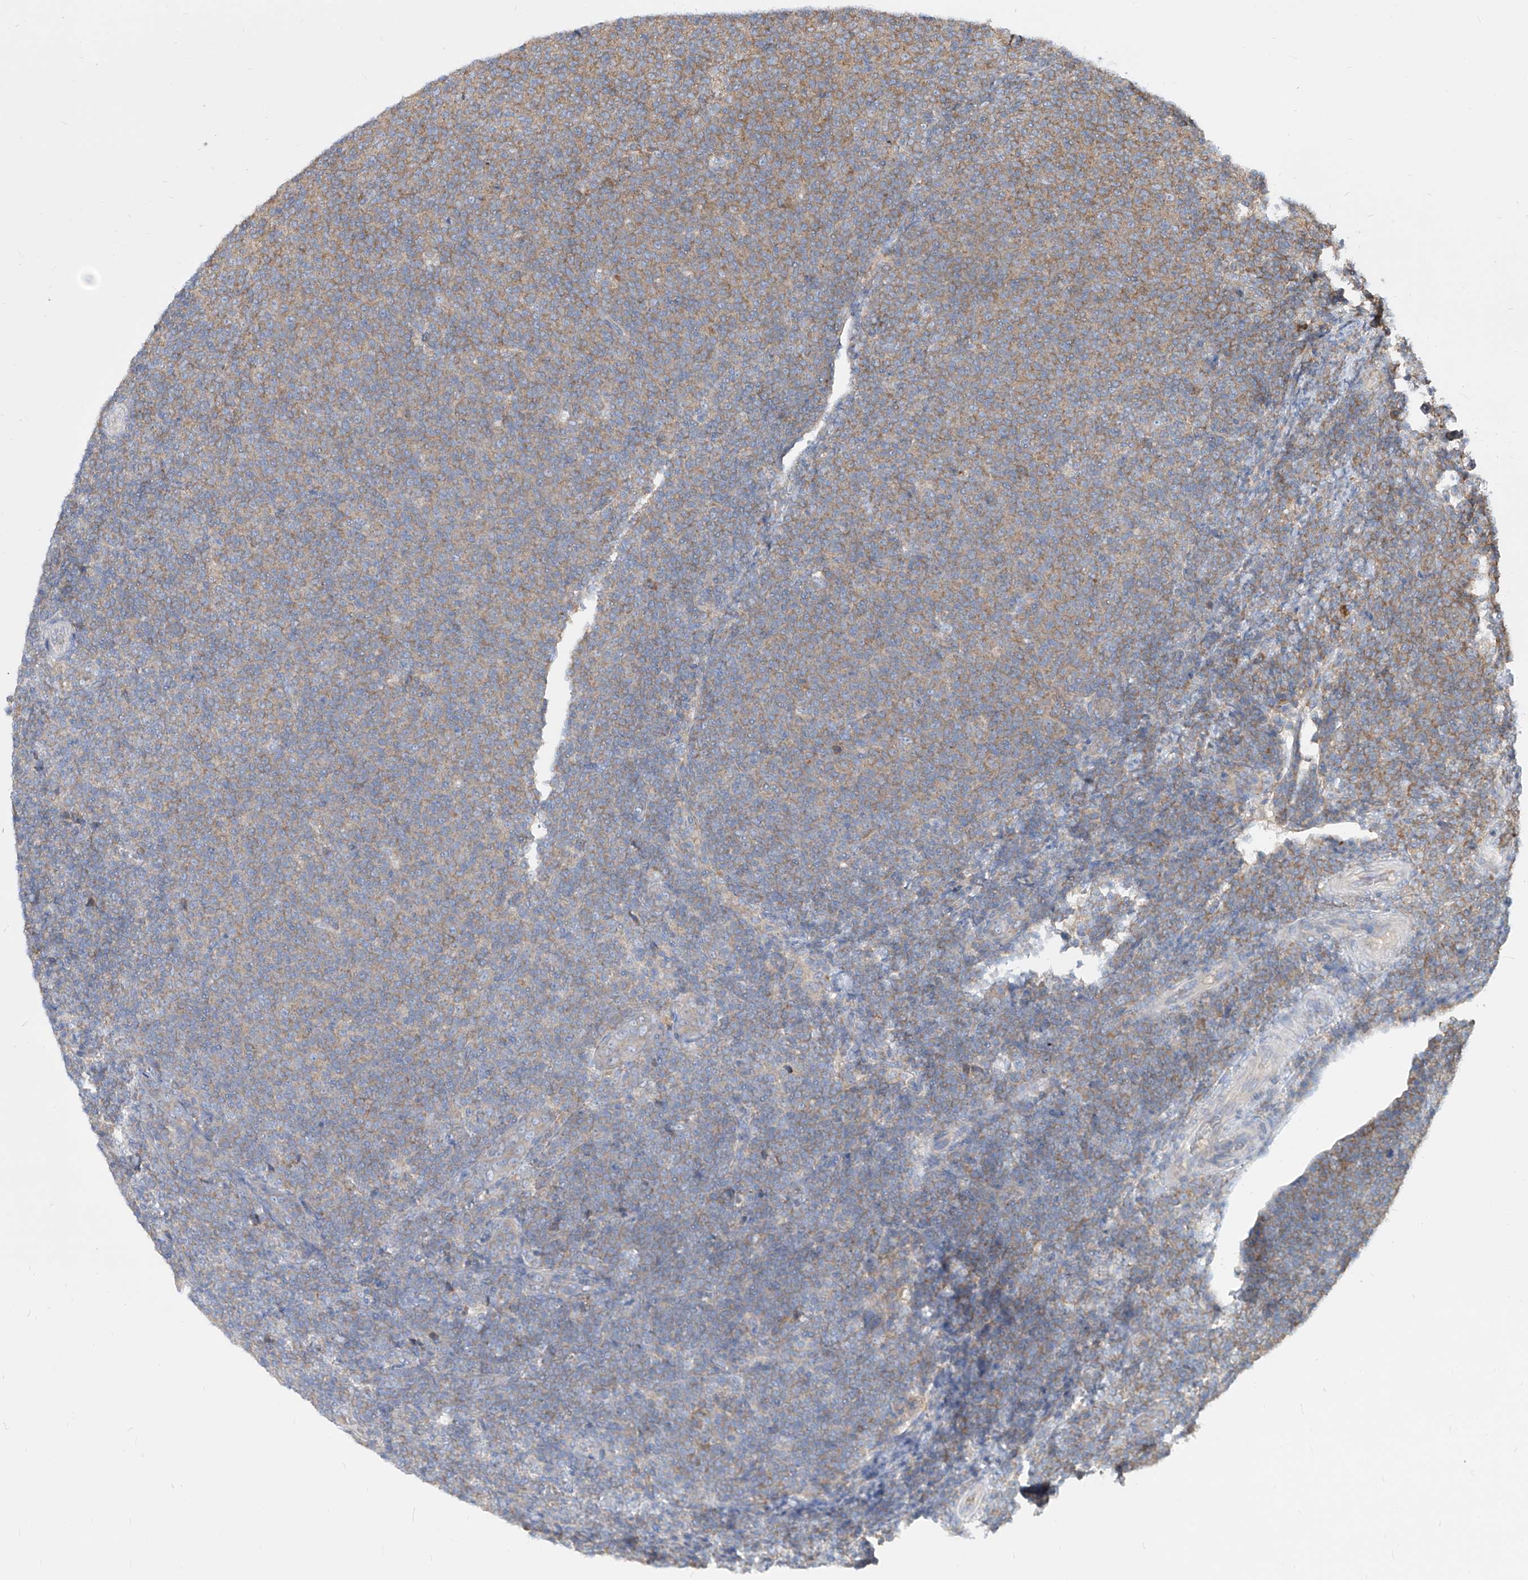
{"staining": {"intensity": "moderate", "quantity": "25%-75%", "location": "cytoplasmic/membranous"}, "tissue": "lymphoma", "cell_type": "Tumor cells", "image_type": "cancer", "snomed": [{"axis": "morphology", "description": "Malignant lymphoma, non-Hodgkin's type, Low grade"}, {"axis": "topography", "description": "Lymph node"}], "caption": "Protein analysis of lymphoma tissue reveals moderate cytoplasmic/membranous expression in approximately 25%-75% of tumor cells. The staining is performed using DAB brown chromogen to label protein expression. The nuclei are counter-stained blue using hematoxylin.", "gene": "FAM83B", "patient": {"sex": "male", "age": 66}}